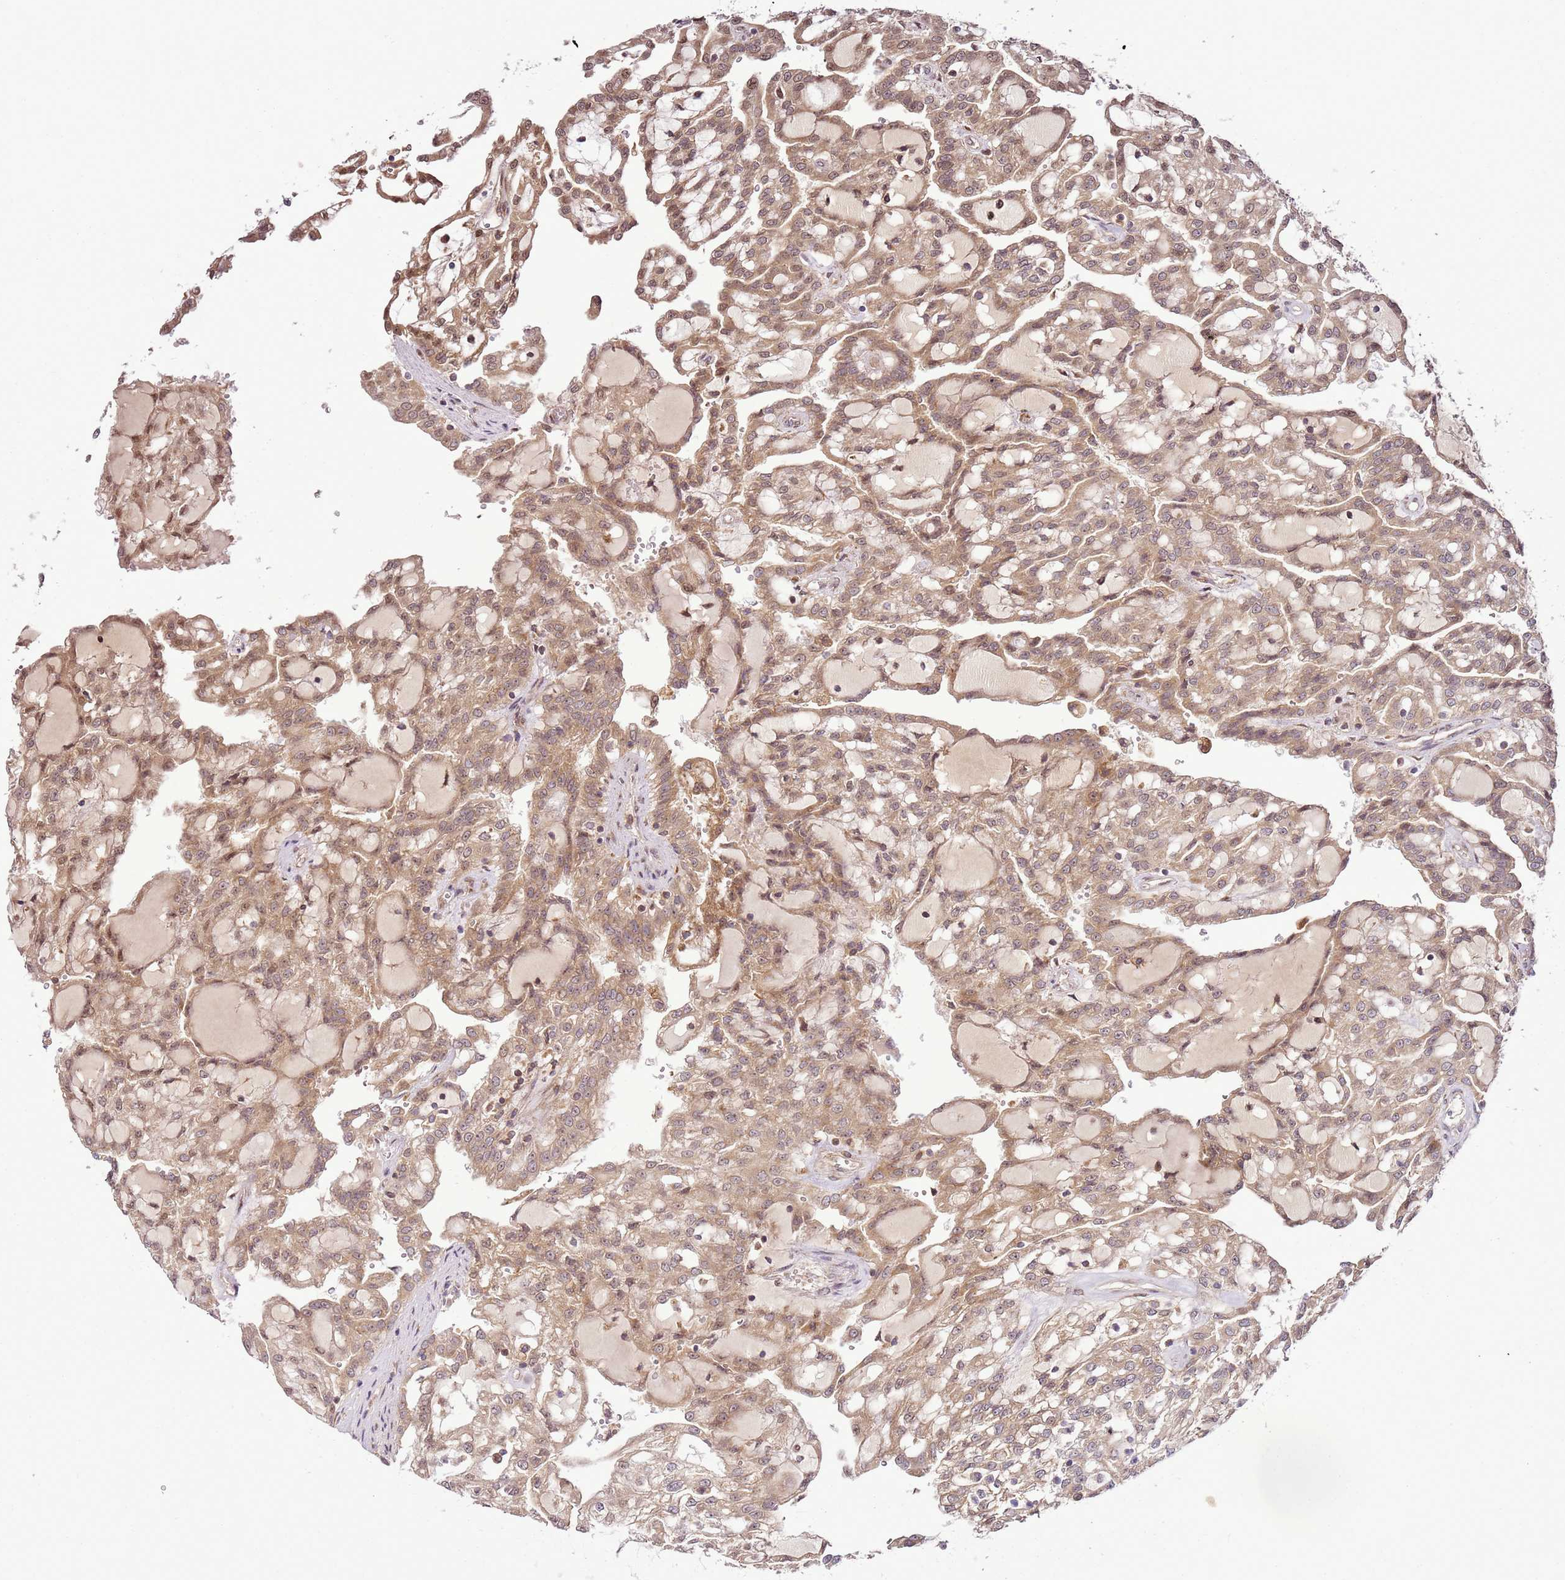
{"staining": {"intensity": "moderate", "quantity": ">75%", "location": "cytoplasmic/membranous,nuclear"}, "tissue": "renal cancer", "cell_type": "Tumor cells", "image_type": "cancer", "snomed": [{"axis": "morphology", "description": "Adenocarcinoma, NOS"}, {"axis": "topography", "description": "Kidney"}], "caption": "High-power microscopy captured an immunohistochemistry (IHC) histopathology image of renal cancer, revealing moderate cytoplasmic/membranous and nuclear expression in approximately >75% of tumor cells.", "gene": "RASA3", "patient": {"sex": "male", "age": 63}}